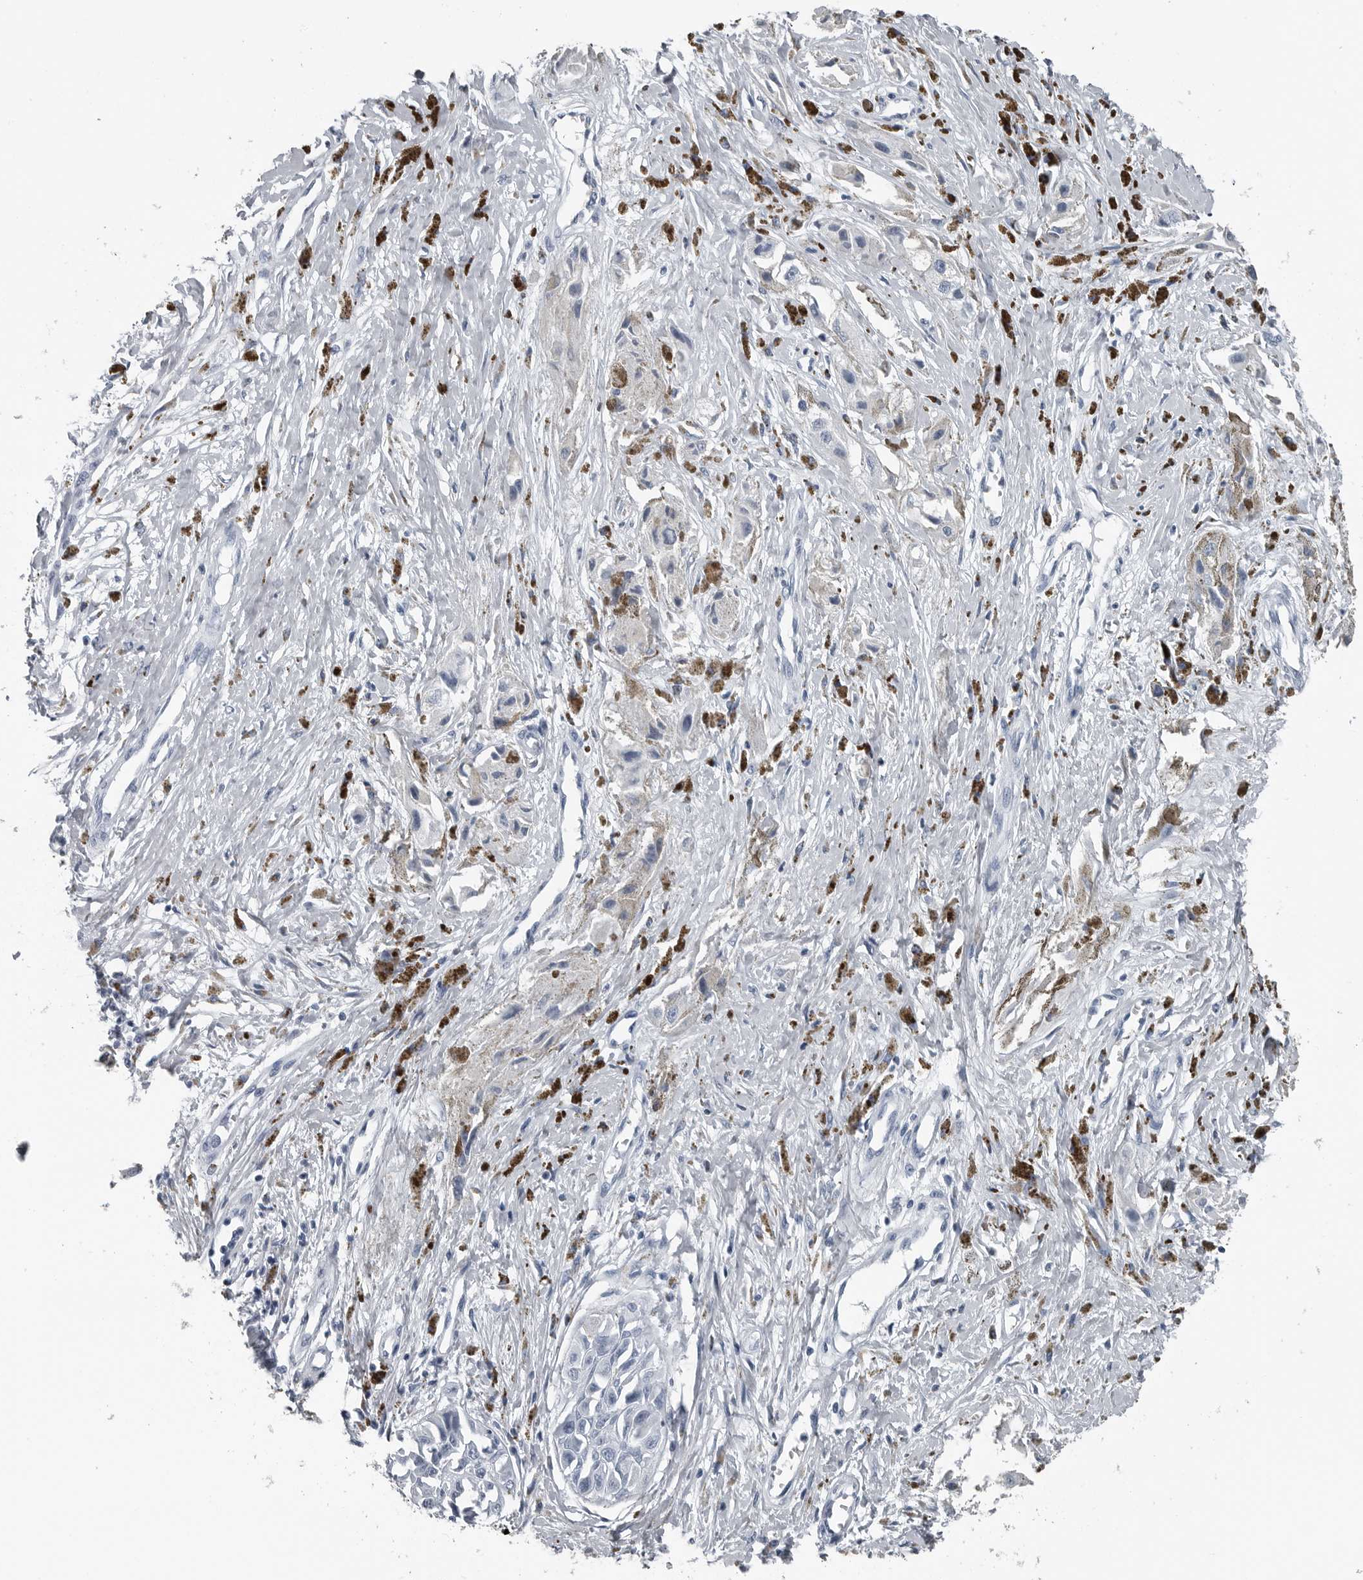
{"staining": {"intensity": "negative", "quantity": "none", "location": "none"}, "tissue": "melanoma", "cell_type": "Tumor cells", "image_type": "cancer", "snomed": [{"axis": "morphology", "description": "Malignant melanoma, NOS"}, {"axis": "topography", "description": "Skin"}], "caption": "High magnification brightfield microscopy of melanoma stained with DAB (3,3'-diaminobenzidine) (brown) and counterstained with hematoxylin (blue): tumor cells show no significant expression.", "gene": "SPINK1", "patient": {"sex": "male", "age": 88}}